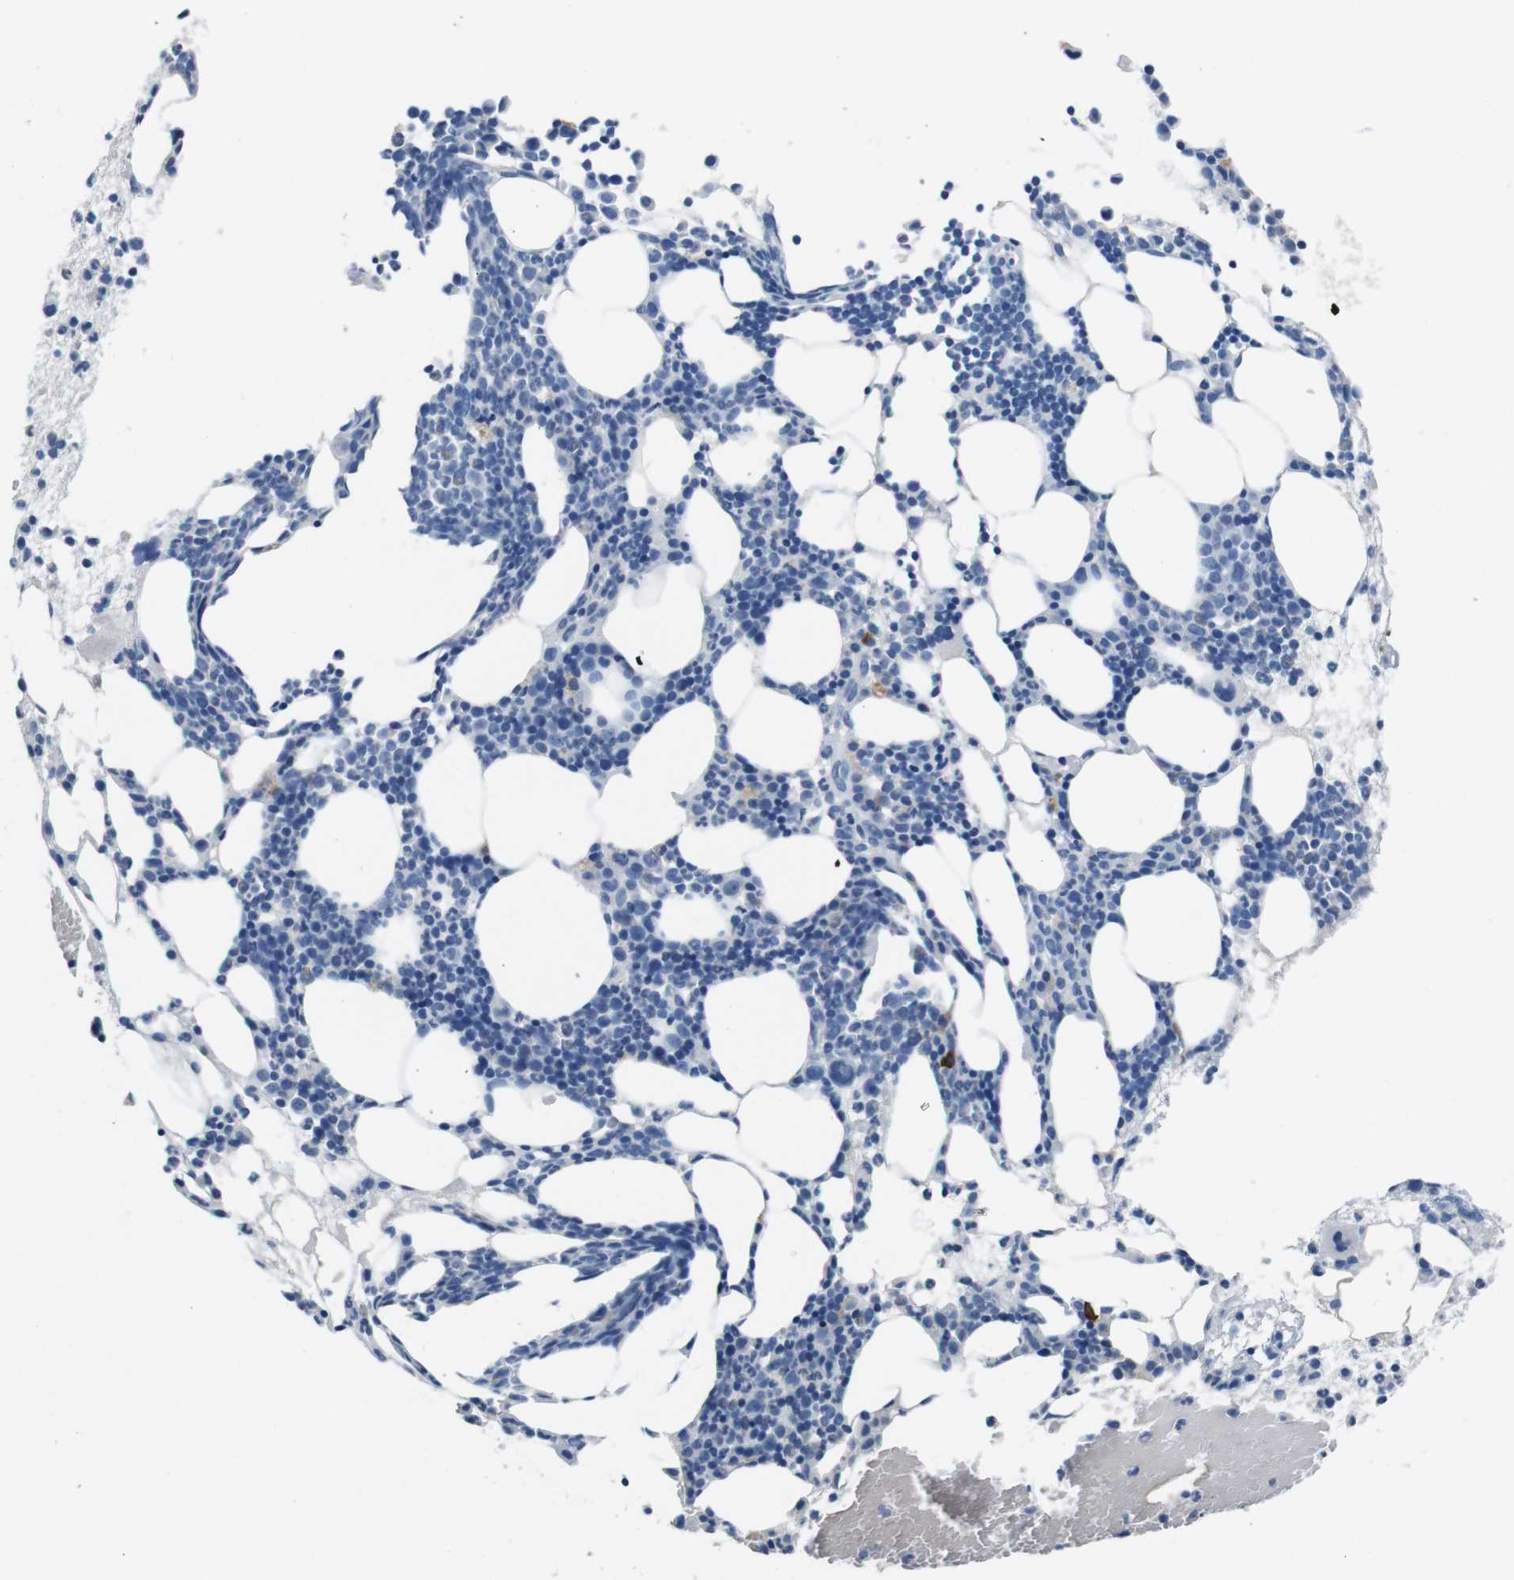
{"staining": {"intensity": "negative", "quantity": "none", "location": "none"}, "tissue": "bone marrow", "cell_type": "Hematopoietic cells", "image_type": "normal", "snomed": [{"axis": "morphology", "description": "Normal tissue, NOS"}, {"axis": "morphology", "description": "Inflammation, NOS"}, {"axis": "topography", "description": "Bone marrow"}], "caption": "A micrograph of bone marrow stained for a protein shows no brown staining in hematopoietic cells. Brightfield microscopy of immunohistochemistry stained with DAB (brown) and hematoxylin (blue), captured at high magnification.", "gene": "SLC2A8", "patient": {"sex": "female", "age": 79}}